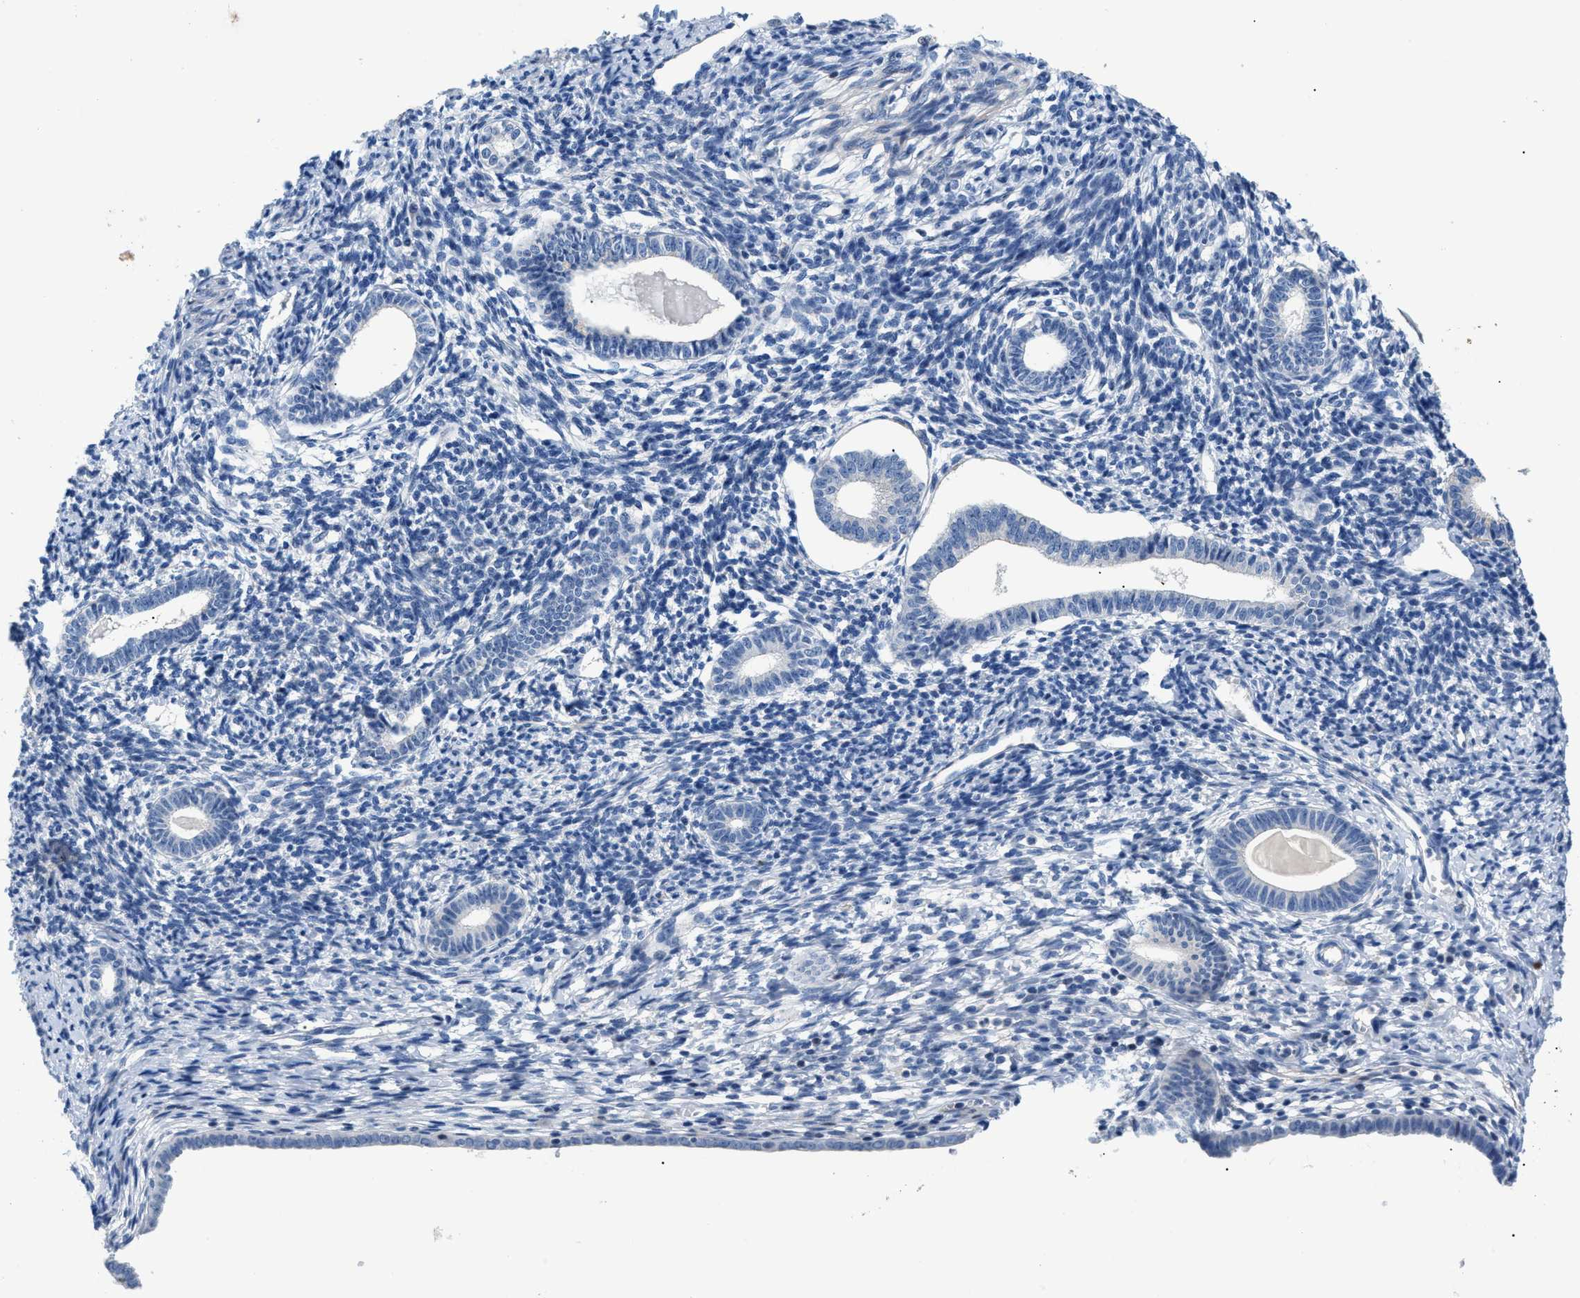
{"staining": {"intensity": "negative", "quantity": "none", "location": "none"}, "tissue": "endometrium", "cell_type": "Cells in endometrial stroma", "image_type": "normal", "snomed": [{"axis": "morphology", "description": "Normal tissue, NOS"}, {"axis": "topography", "description": "Endometrium"}], "caption": "Endometrium stained for a protein using IHC demonstrates no positivity cells in endometrial stroma.", "gene": "FDCSP", "patient": {"sex": "female", "age": 71}}